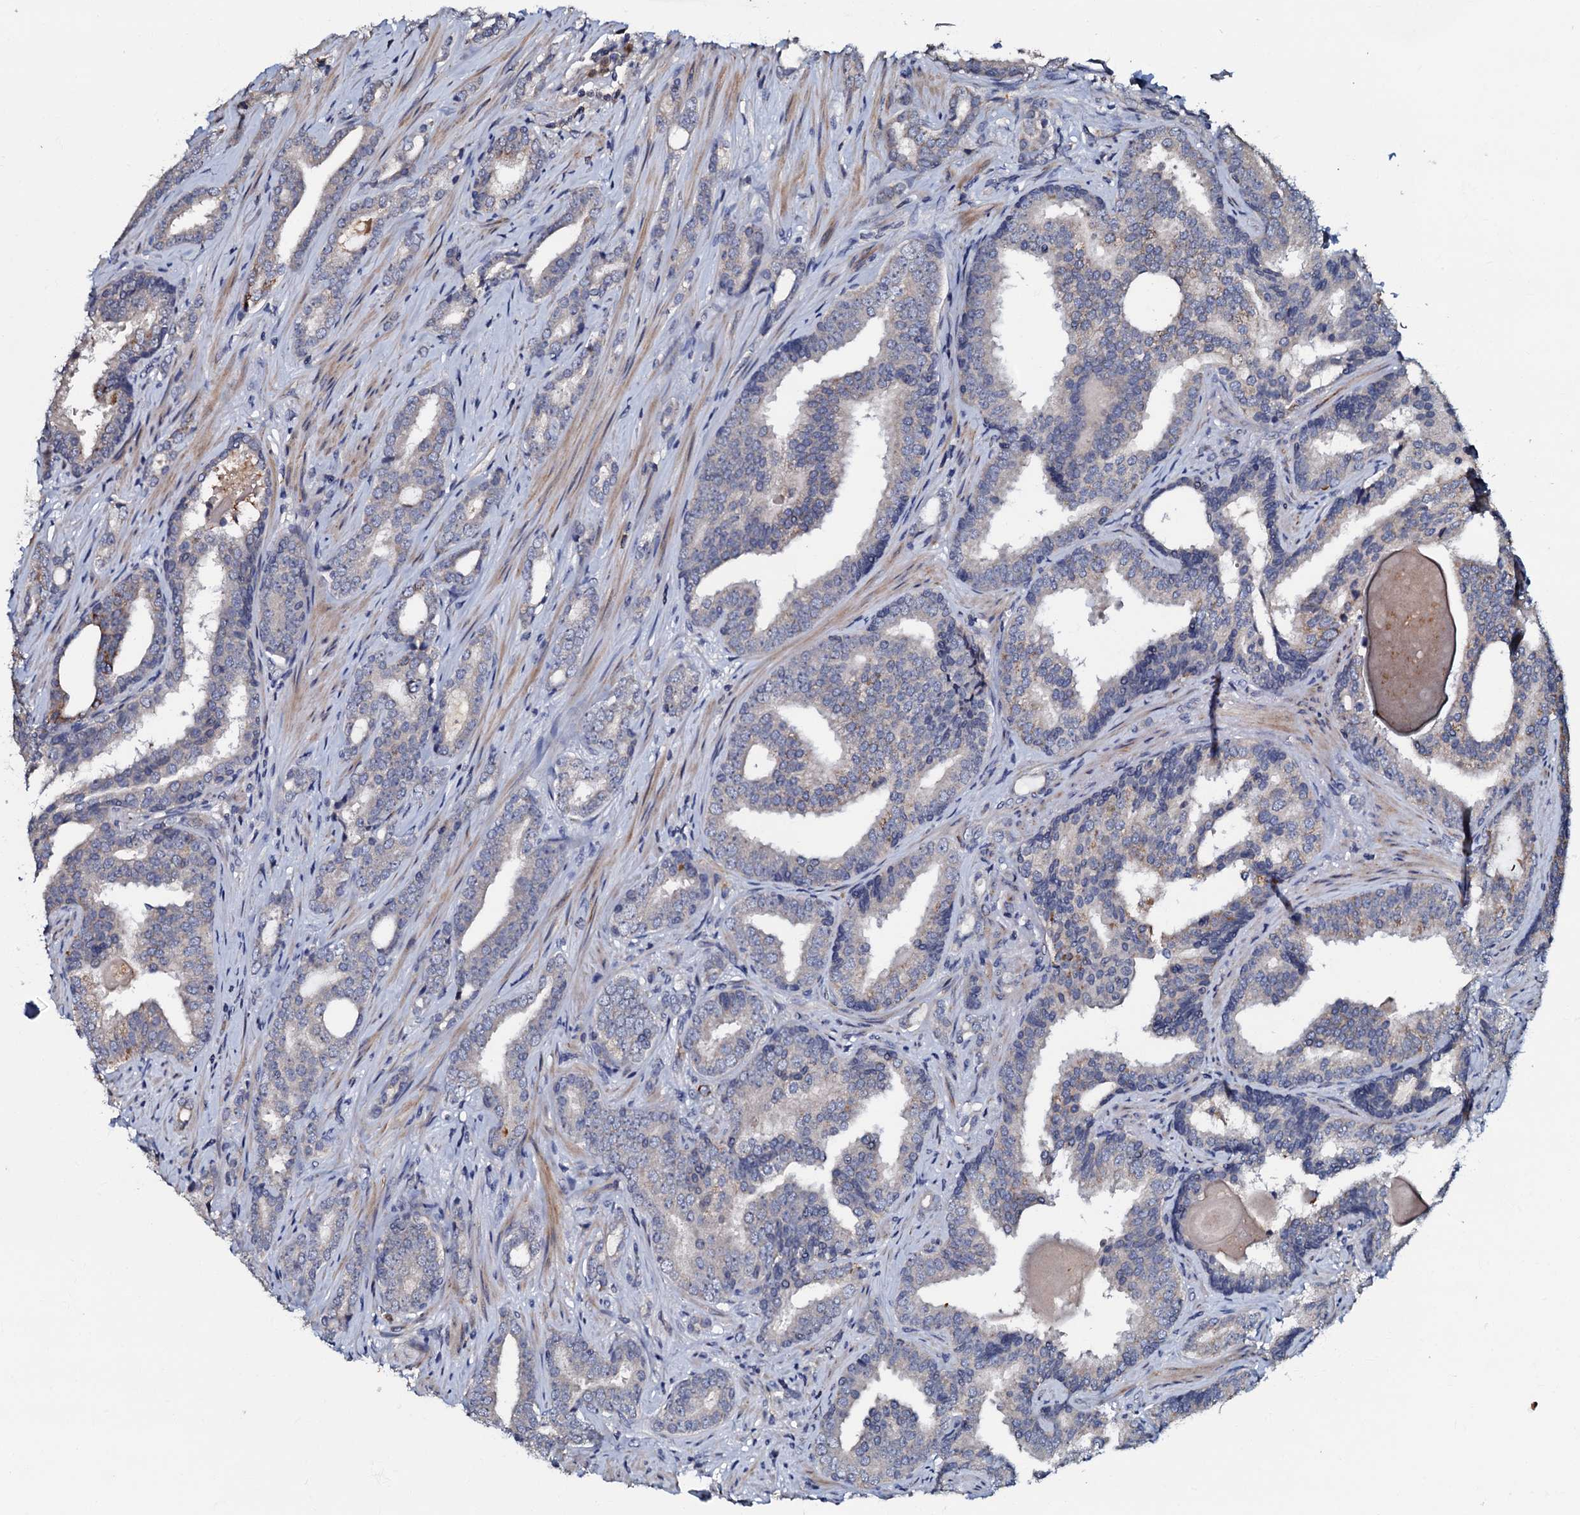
{"staining": {"intensity": "negative", "quantity": "none", "location": "none"}, "tissue": "prostate cancer", "cell_type": "Tumor cells", "image_type": "cancer", "snomed": [{"axis": "morphology", "description": "Adenocarcinoma, High grade"}, {"axis": "topography", "description": "Prostate"}], "caption": "A high-resolution image shows immunohistochemistry (IHC) staining of prostate high-grade adenocarcinoma, which exhibits no significant staining in tumor cells.", "gene": "CPNE2", "patient": {"sex": "male", "age": 63}}